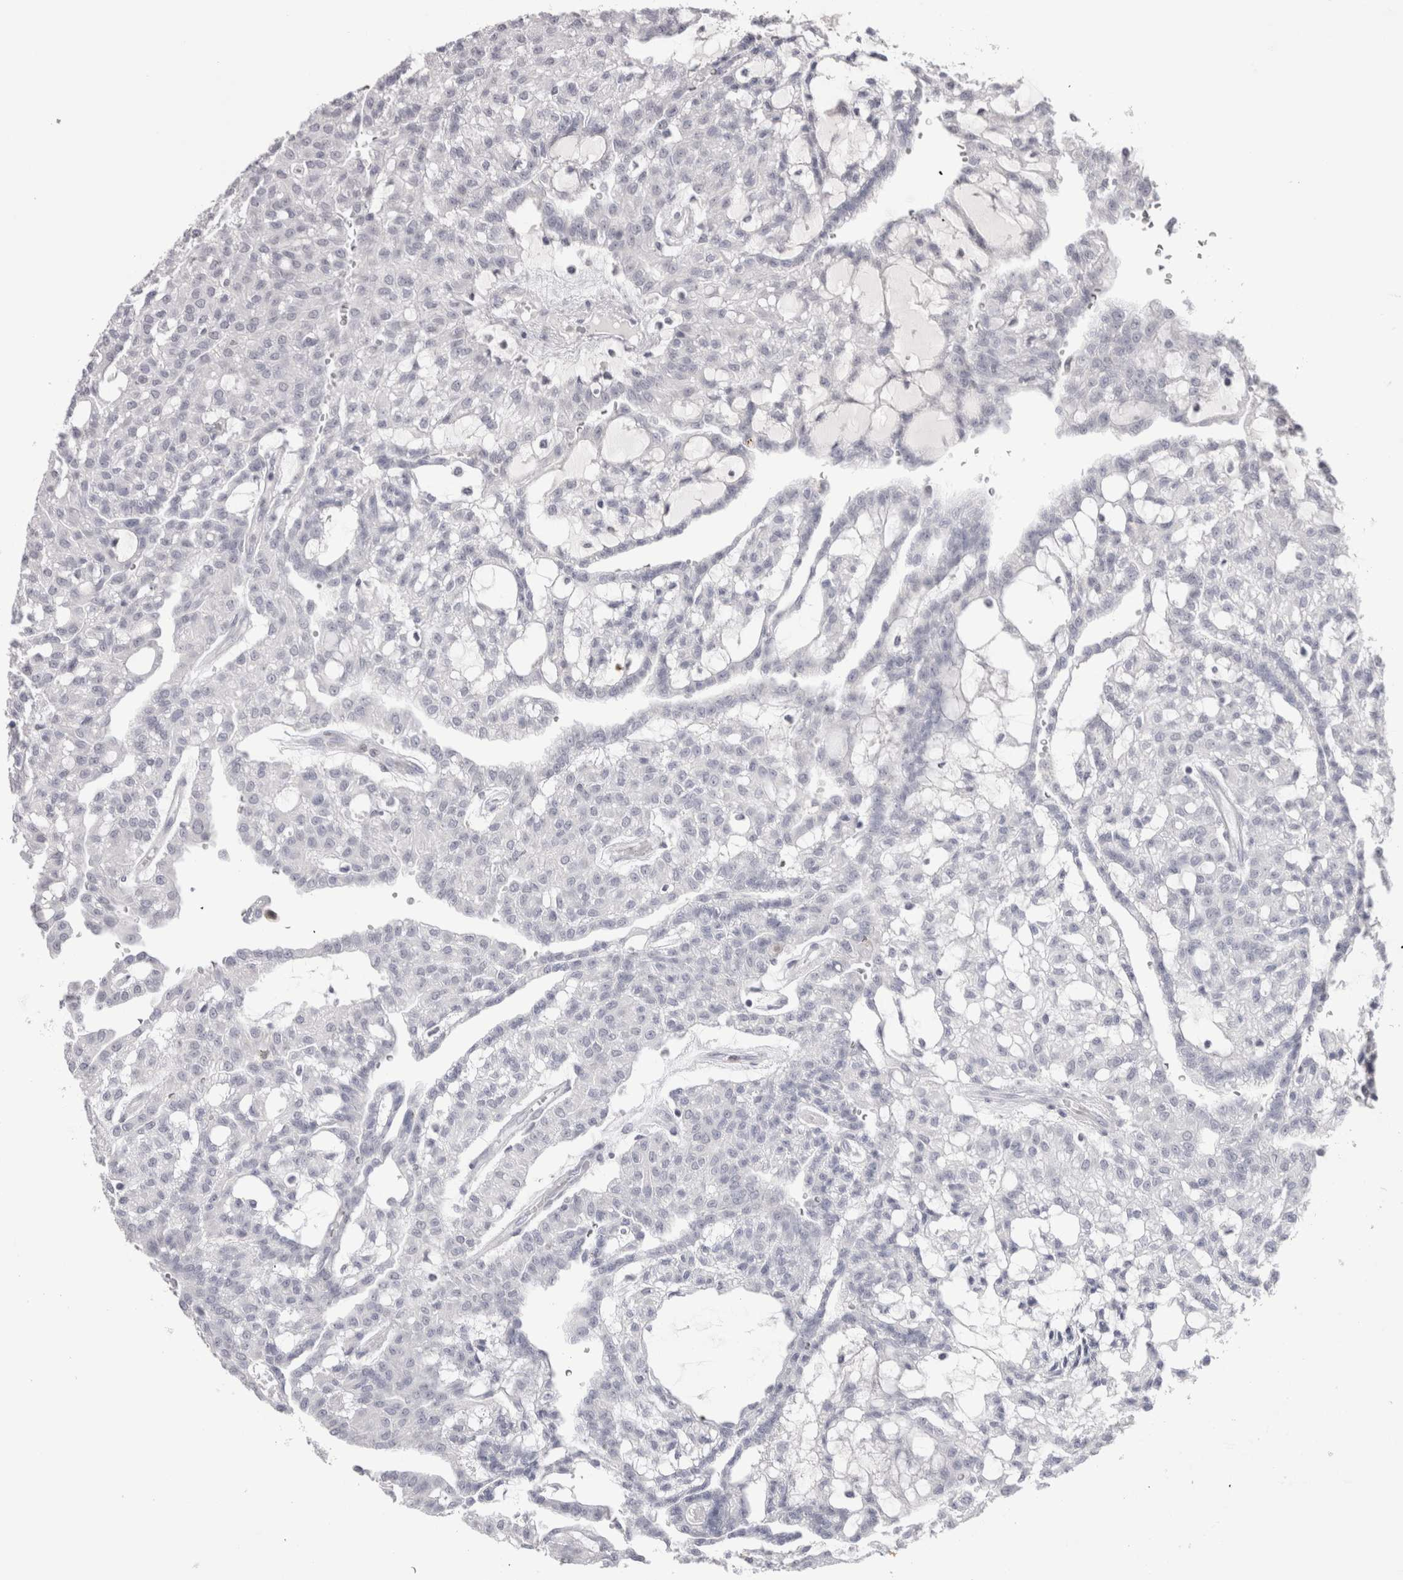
{"staining": {"intensity": "negative", "quantity": "none", "location": "none"}, "tissue": "renal cancer", "cell_type": "Tumor cells", "image_type": "cancer", "snomed": [{"axis": "morphology", "description": "Adenocarcinoma, NOS"}, {"axis": "topography", "description": "Kidney"}], "caption": "IHC of renal cancer shows no positivity in tumor cells.", "gene": "FNDC8", "patient": {"sex": "male", "age": 63}}